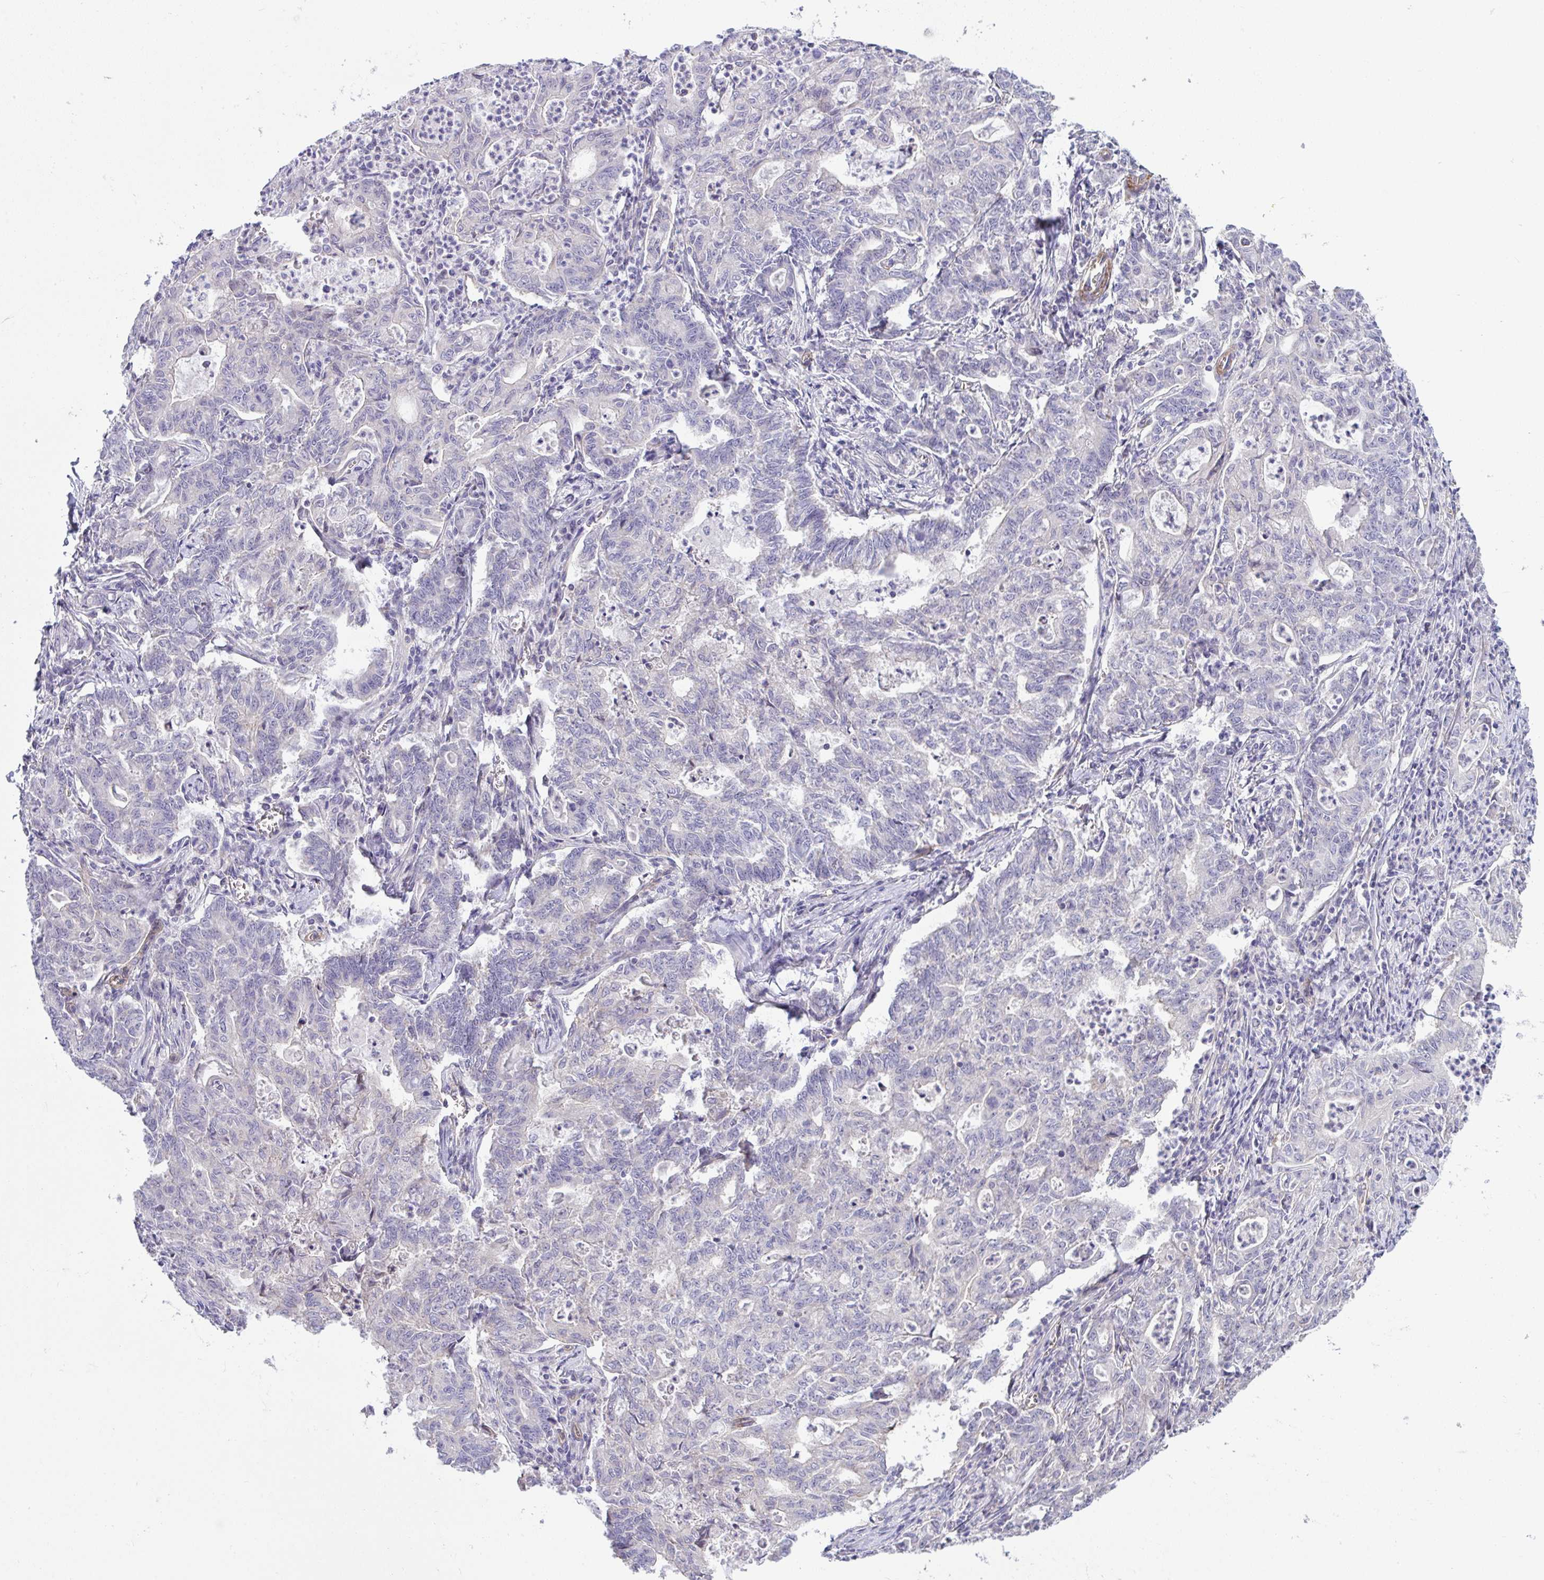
{"staining": {"intensity": "negative", "quantity": "none", "location": "none"}, "tissue": "stomach cancer", "cell_type": "Tumor cells", "image_type": "cancer", "snomed": [{"axis": "morphology", "description": "Adenocarcinoma, NOS"}, {"axis": "topography", "description": "Stomach, upper"}], "caption": "IHC of stomach cancer (adenocarcinoma) reveals no expression in tumor cells.", "gene": "MYL12A", "patient": {"sex": "female", "age": 79}}